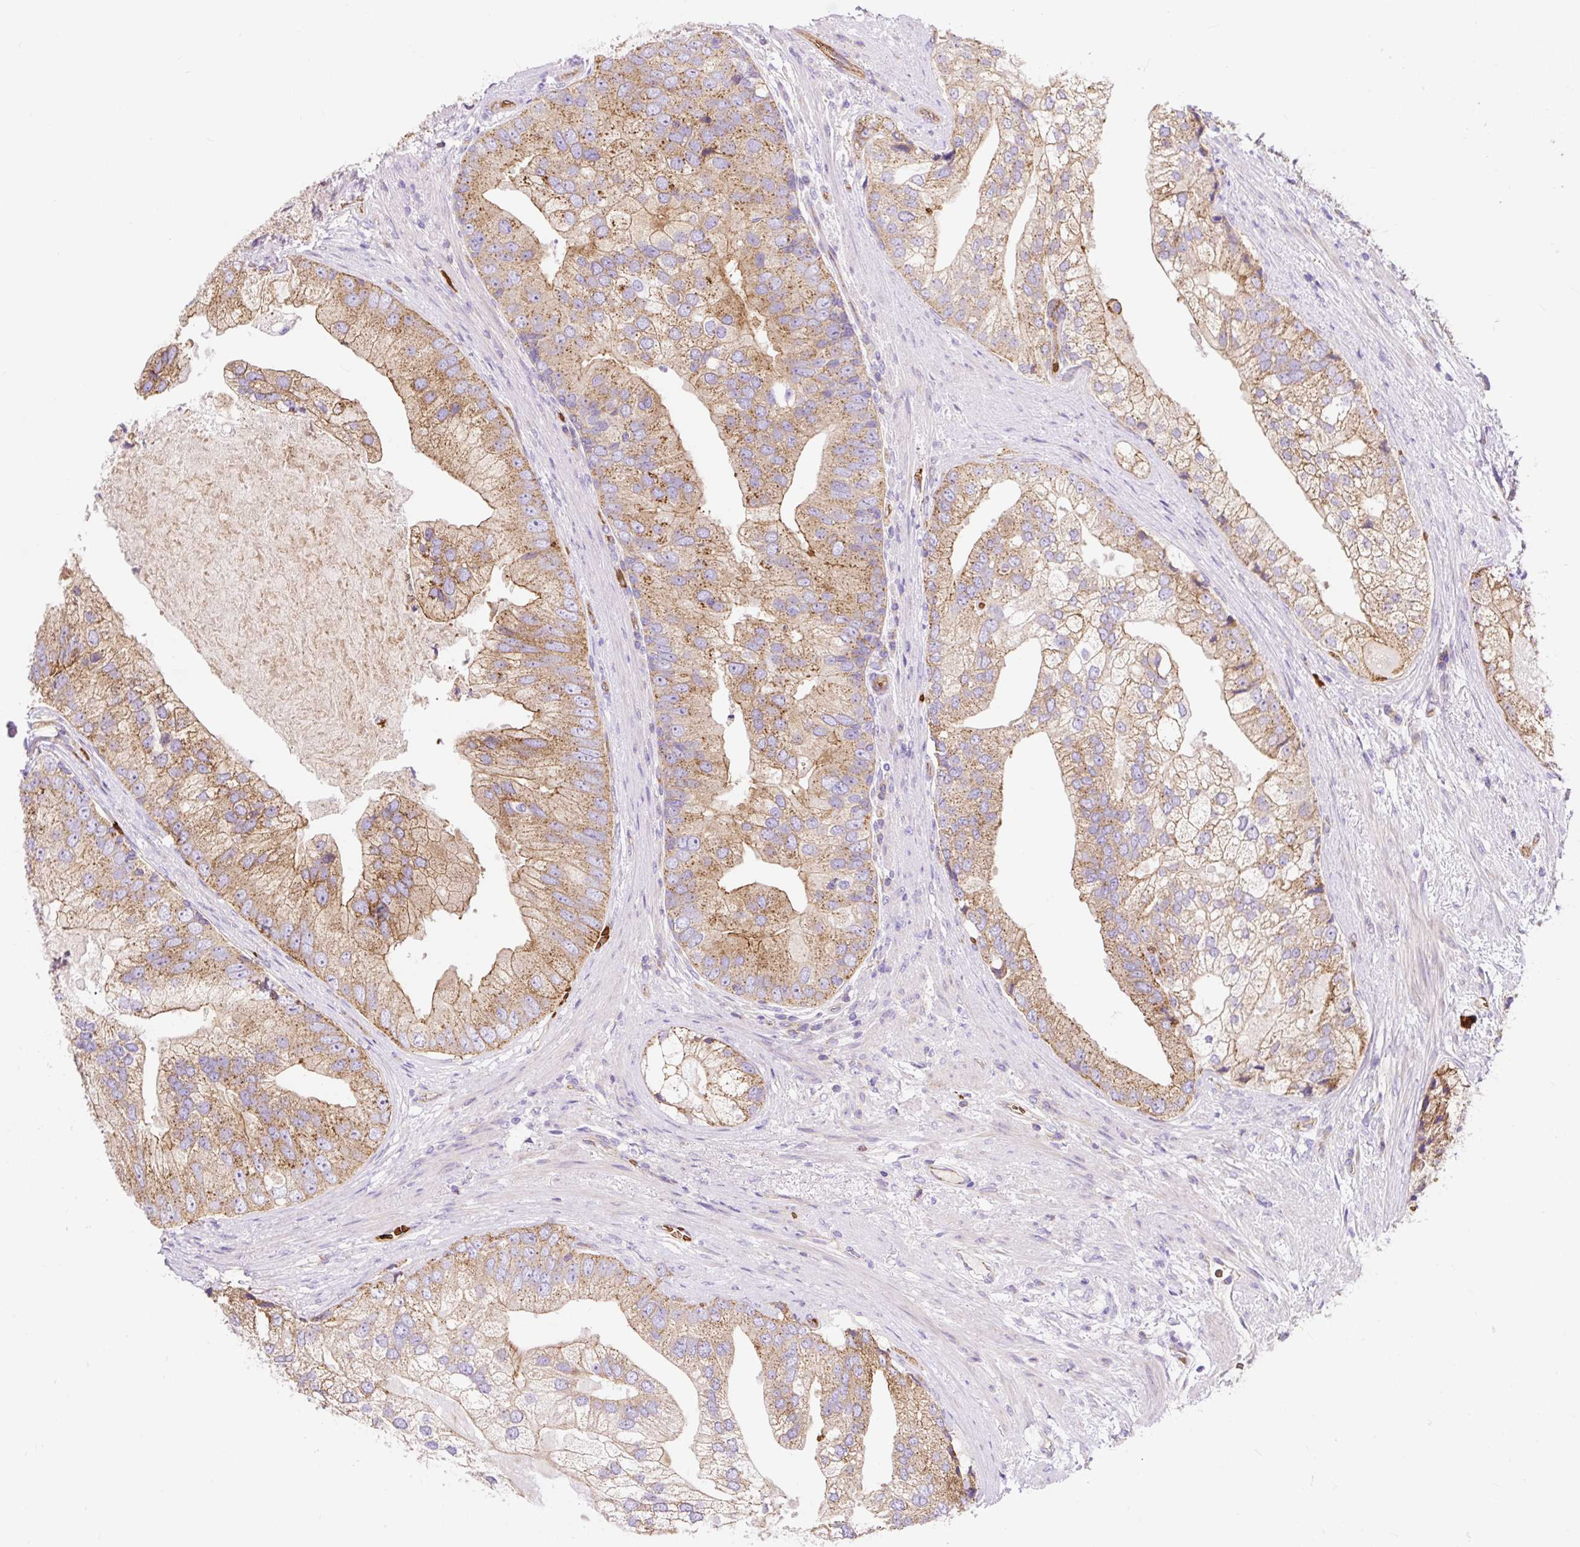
{"staining": {"intensity": "moderate", "quantity": ">75%", "location": "cytoplasmic/membranous"}, "tissue": "prostate cancer", "cell_type": "Tumor cells", "image_type": "cancer", "snomed": [{"axis": "morphology", "description": "Adenocarcinoma, High grade"}, {"axis": "topography", "description": "Prostate"}], "caption": "A brown stain labels moderate cytoplasmic/membranous staining of a protein in high-grade adenocarcinoma (prostate) tumor cells.", "gene": "HIP1R", "patient": {"sex": "male", "age": 70}}